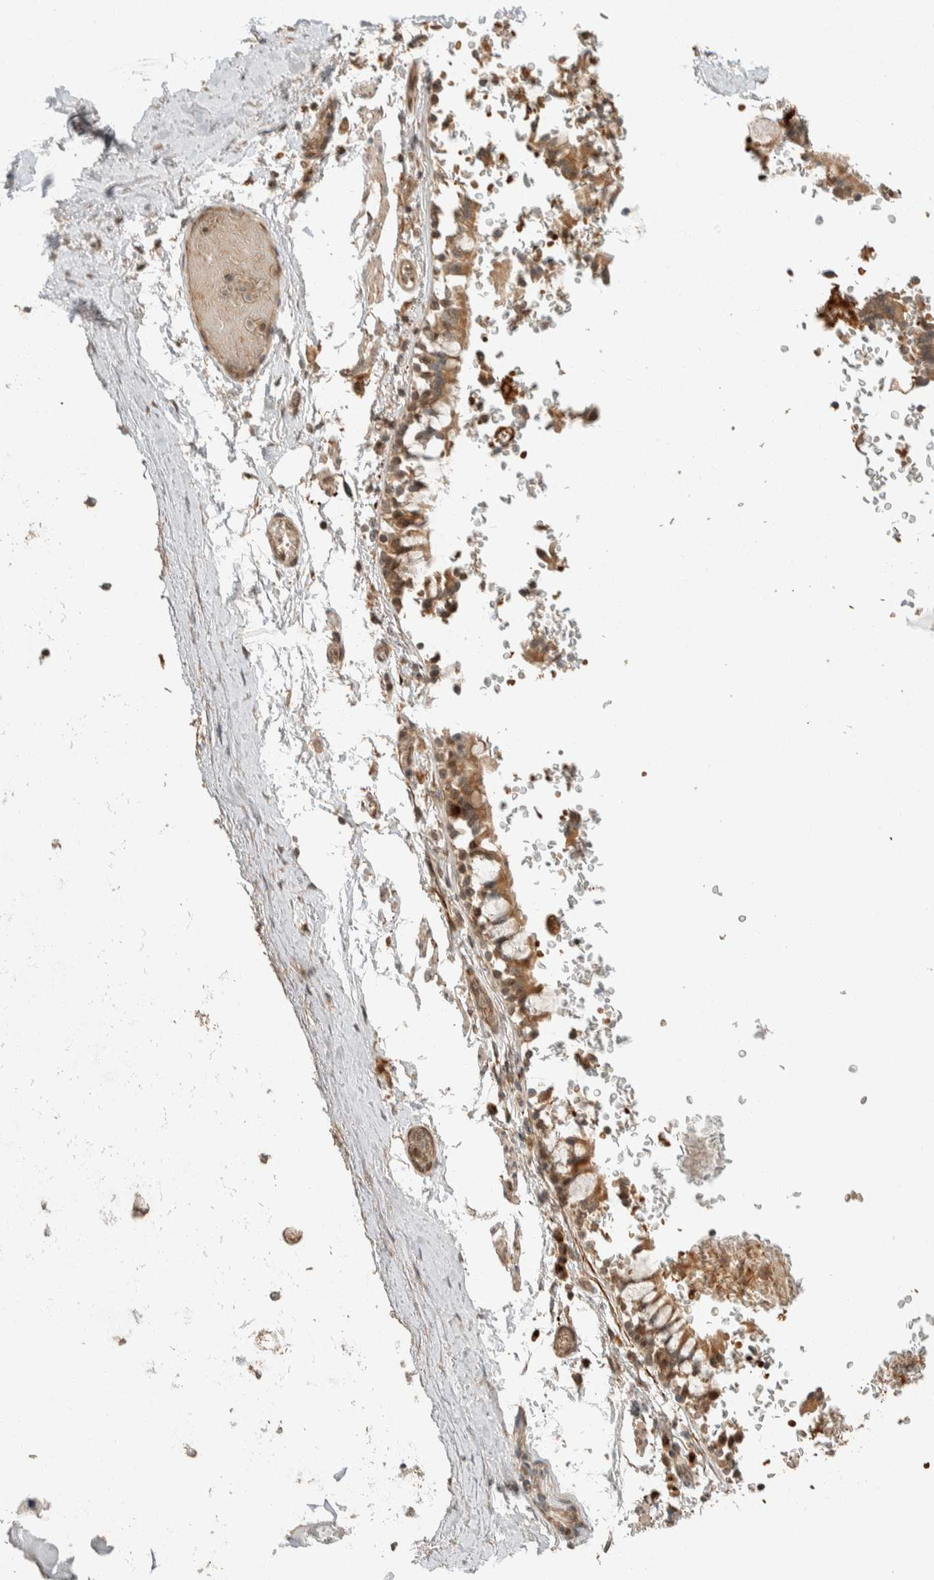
{"staining": {"intensity": "moderate", "quantity": ">75%", "location": "cytoplasmic/membranous,nuclear"}, "tissue": "adipose tissue", "cell_type": "Adipocytes", "image_type": "normal", "snomed": [{"axis": "morphology", "description": "Normal tissue, NOS"}, {"axis": "topography", "description": "Cartilage tissue"}, {"axis": "topography", "description": "Lung"}], "caption": "The immunohistochemical stain labels moderate cytoplasmic/membranous,nuclear expression in adipocytes of benign adipose tissue.", "gene": "ZBTB2", "patient": {"sex": "female", "age": 77}}